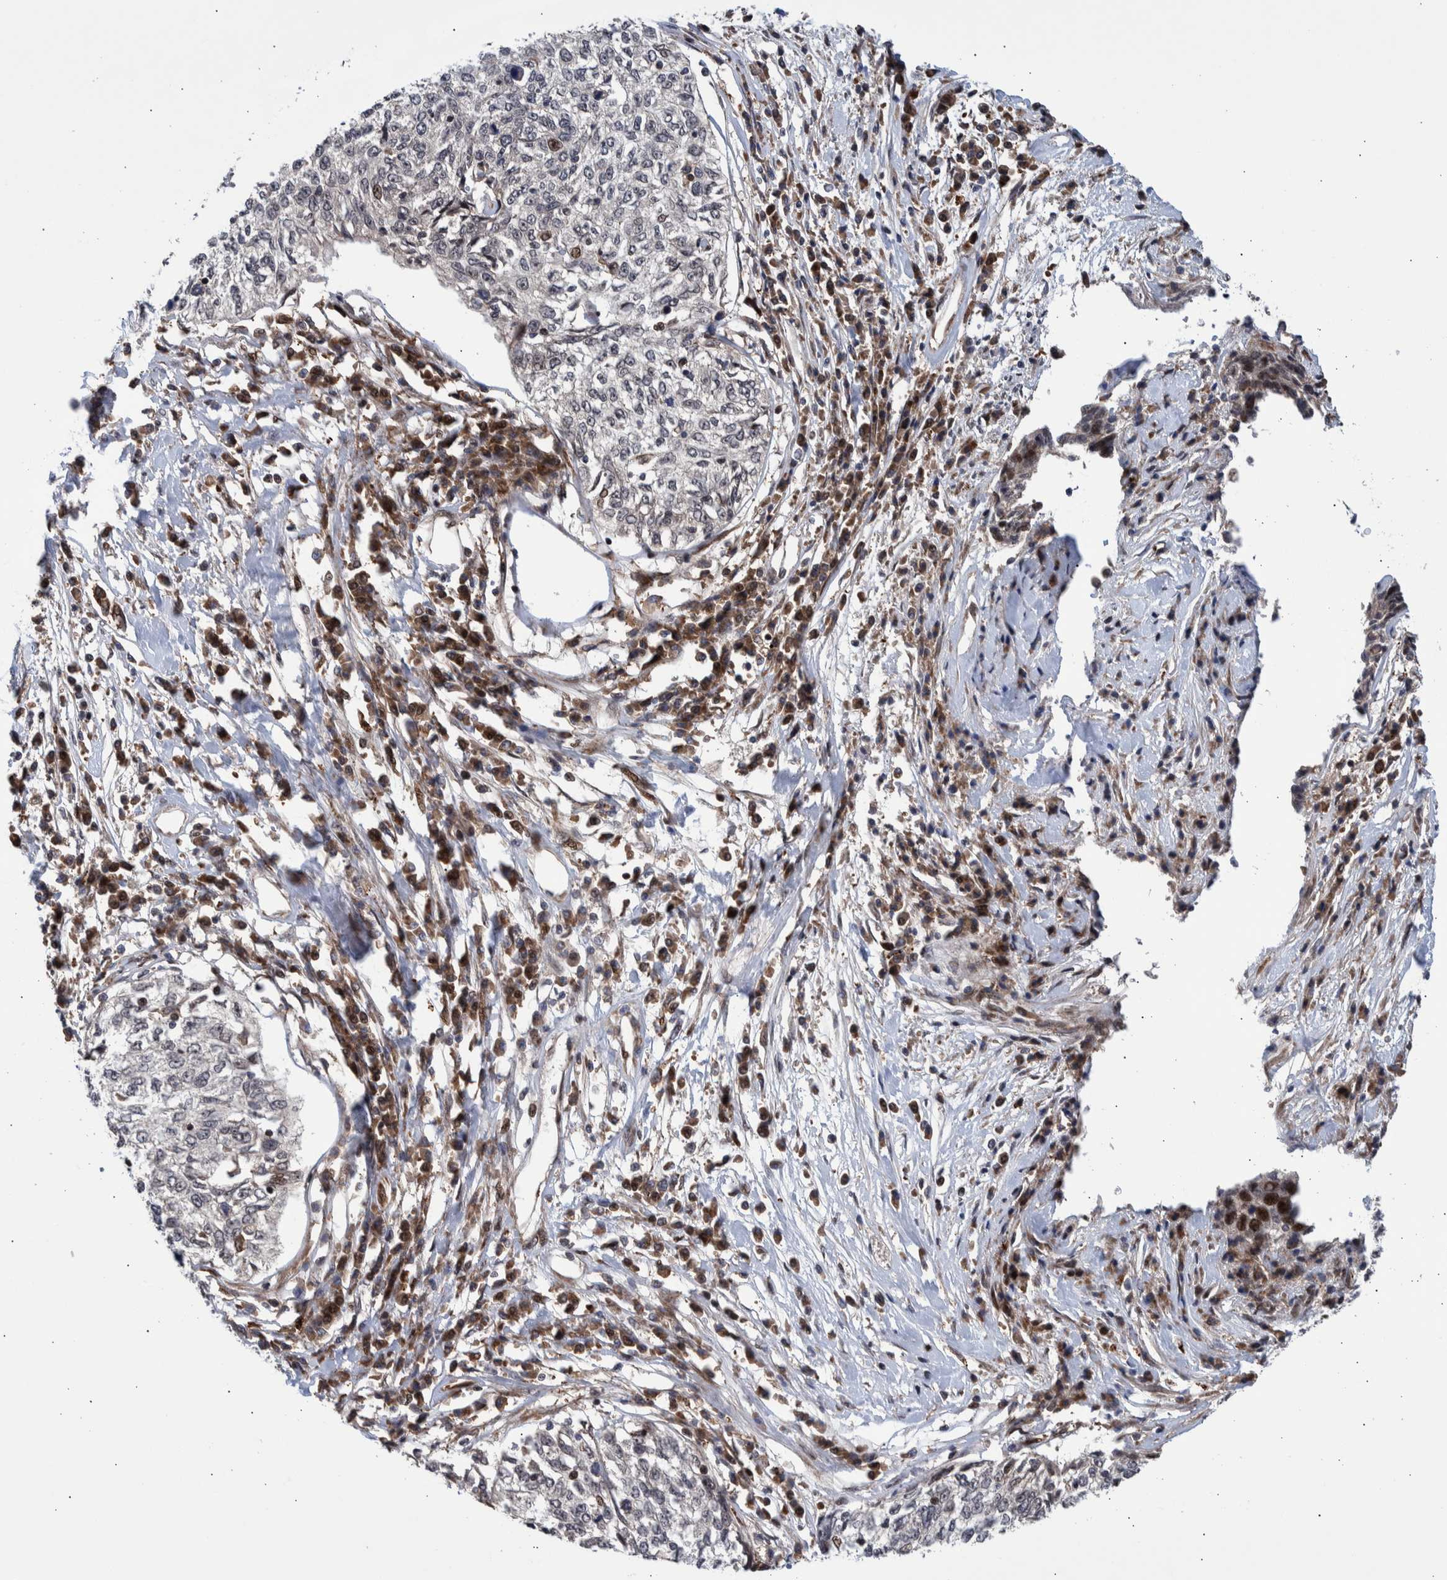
{"staining": {"intensity": "weak", "quantity": "<25%", "location": "nuclear"}, "tissue": "cervical cancer", "cell_type": "Tumor cells", "image_type": "cancer", "snomed": [{"axis": "morphology", "description": "Squamous cell carcinoma, NOS"}, {"axis": "topography", "description": "Cervix"}], "caption": "Protein analysis of cervical squamous cell carcinoma exhibits no significant positivity in tumor cells.", "gene": "SHISA6", "patient": {"sex": "female", "age": 57}}